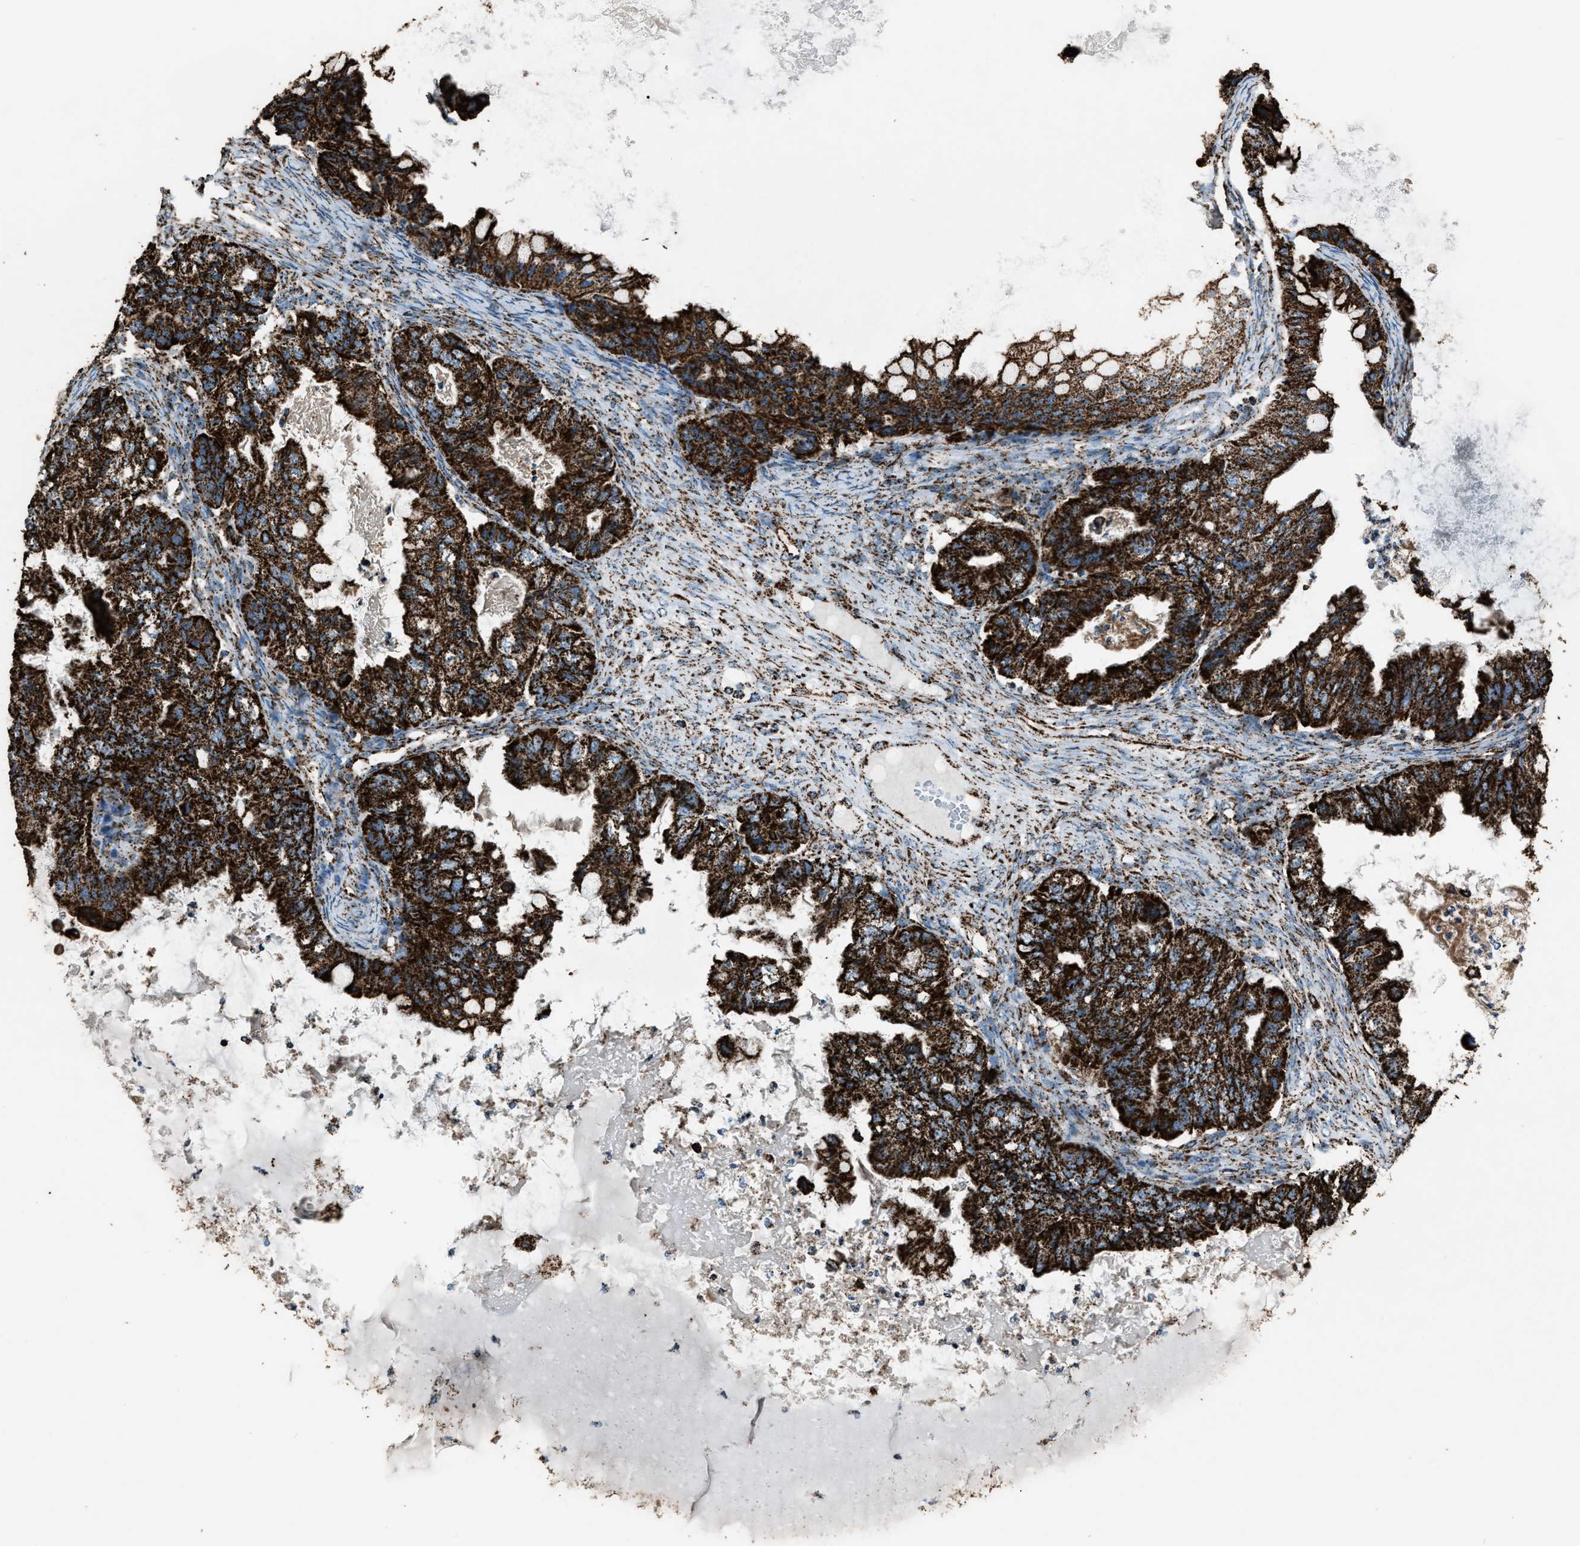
{"staining": {"intensity": "strong", "quantity": ">75%", "location": "cytoplasmic/membranous"}, "tissue": "ovarian cancer", "cell_type": "Tumor cells", "image_type": "cancer", "snomed": [{"axis": "morphology", "description": "Cystadenocarcinoma, mucinous, NOS"}, {"axis": "topography", "description": "Ovary"}], "caption": "Immunohistochemistry image of ovarian cancer (mucinous cystadenocarcinoma) stained for a protein (brown), which demonstrates high levels of strong cytoplasmic/membranous staining in approximately >75% of tumor cells.", "gene": "MDH2", "patient": {"sex": "female", "age": 80}}